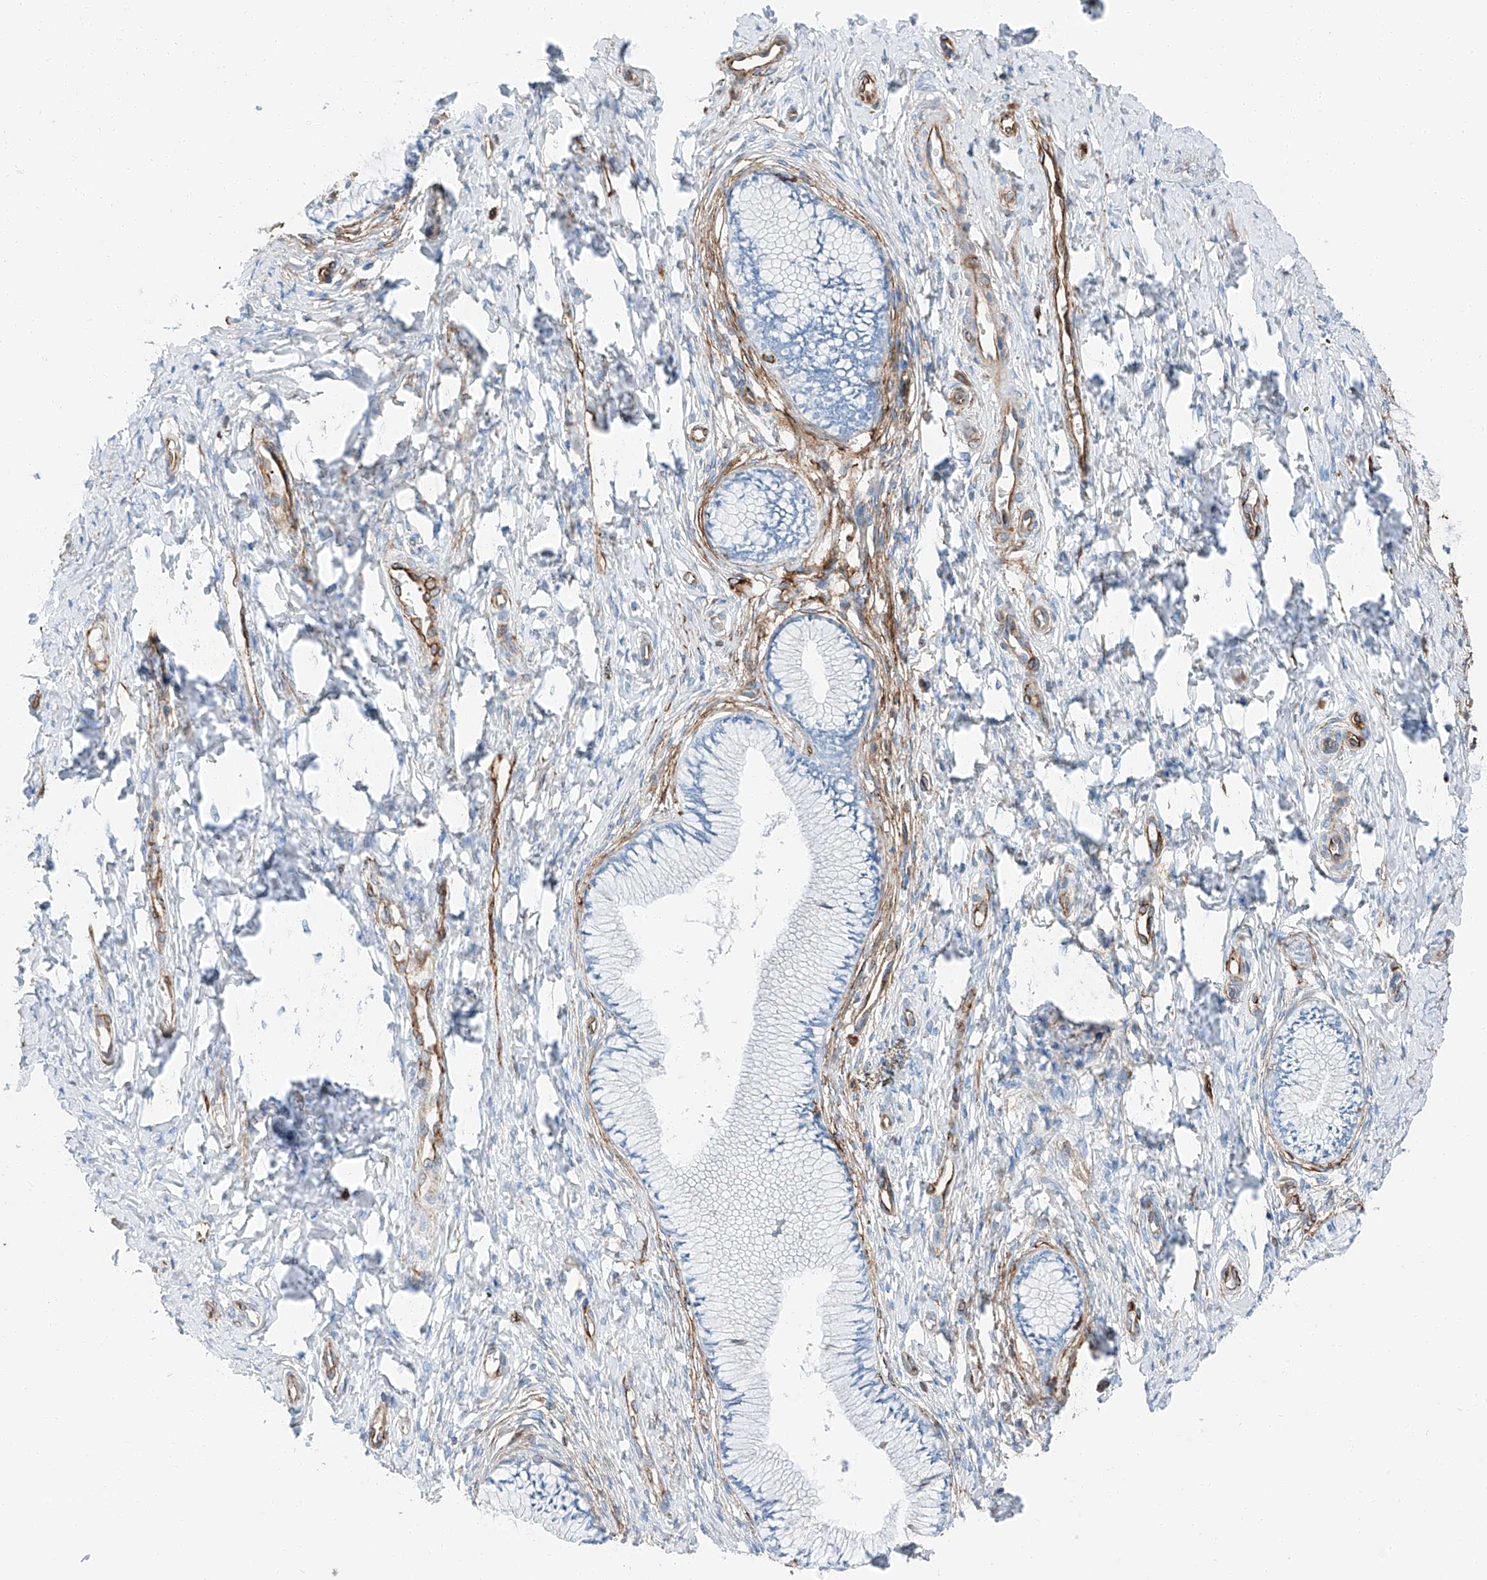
{"staining": {"intensity": "negative", "quantity": "none", "location": "none"}, "tissue": "cervix", "cell_type": "Glandular cells", "image_type": "normal", "snomed": [{"axis": "morphology", "description": "Normal tissue, NOS"}, {"axis": "topography", "description": "Cervix"}], "caption": "This is an IHC photomicrograph of normal human cervix. There is no staining in glandular cells.", "gene": "ZNF804A", "patient": {"sex": "female", "age": 36}}